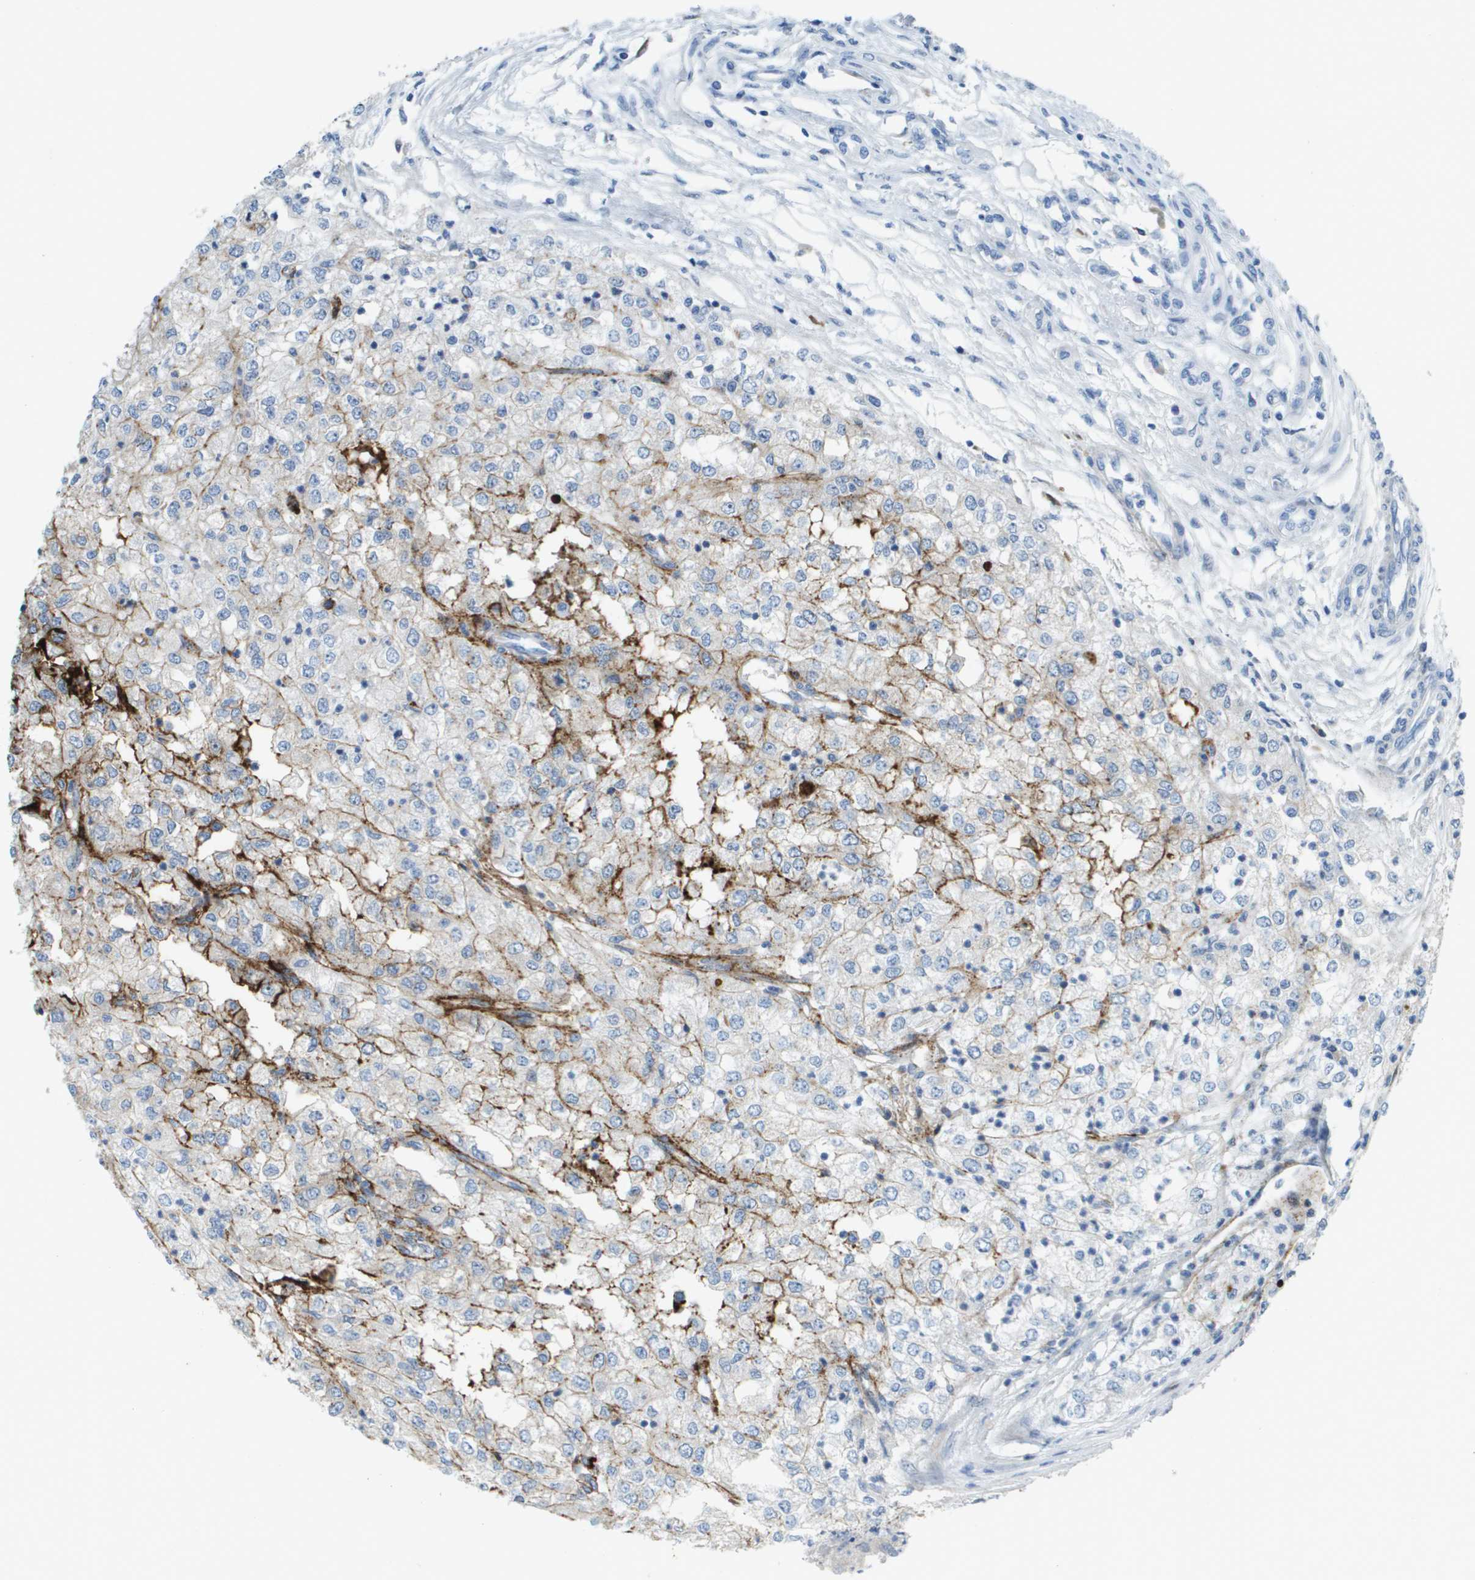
{"staining": {"intensity": "moderate", "quantity": "<25%", "location": "cytoplasmic/membranous"}, "tissue": "renal cancer", "cell_type": "Tumor cells", "image_type": "cancer", "snomed": [{"axis": "morphology", "description": "Adenocarcinoma, NOS"}, {"axis": "topography", "description": "Kidney"}], "caption": "Brown immunohistochemical staining in adenocarcinoma (renal) shows moderate cytoplasmic/membranous positivity in about <25% of tumor cells.", "gene": "SDC1", "patient": {"sex": "female", "age": 54}}